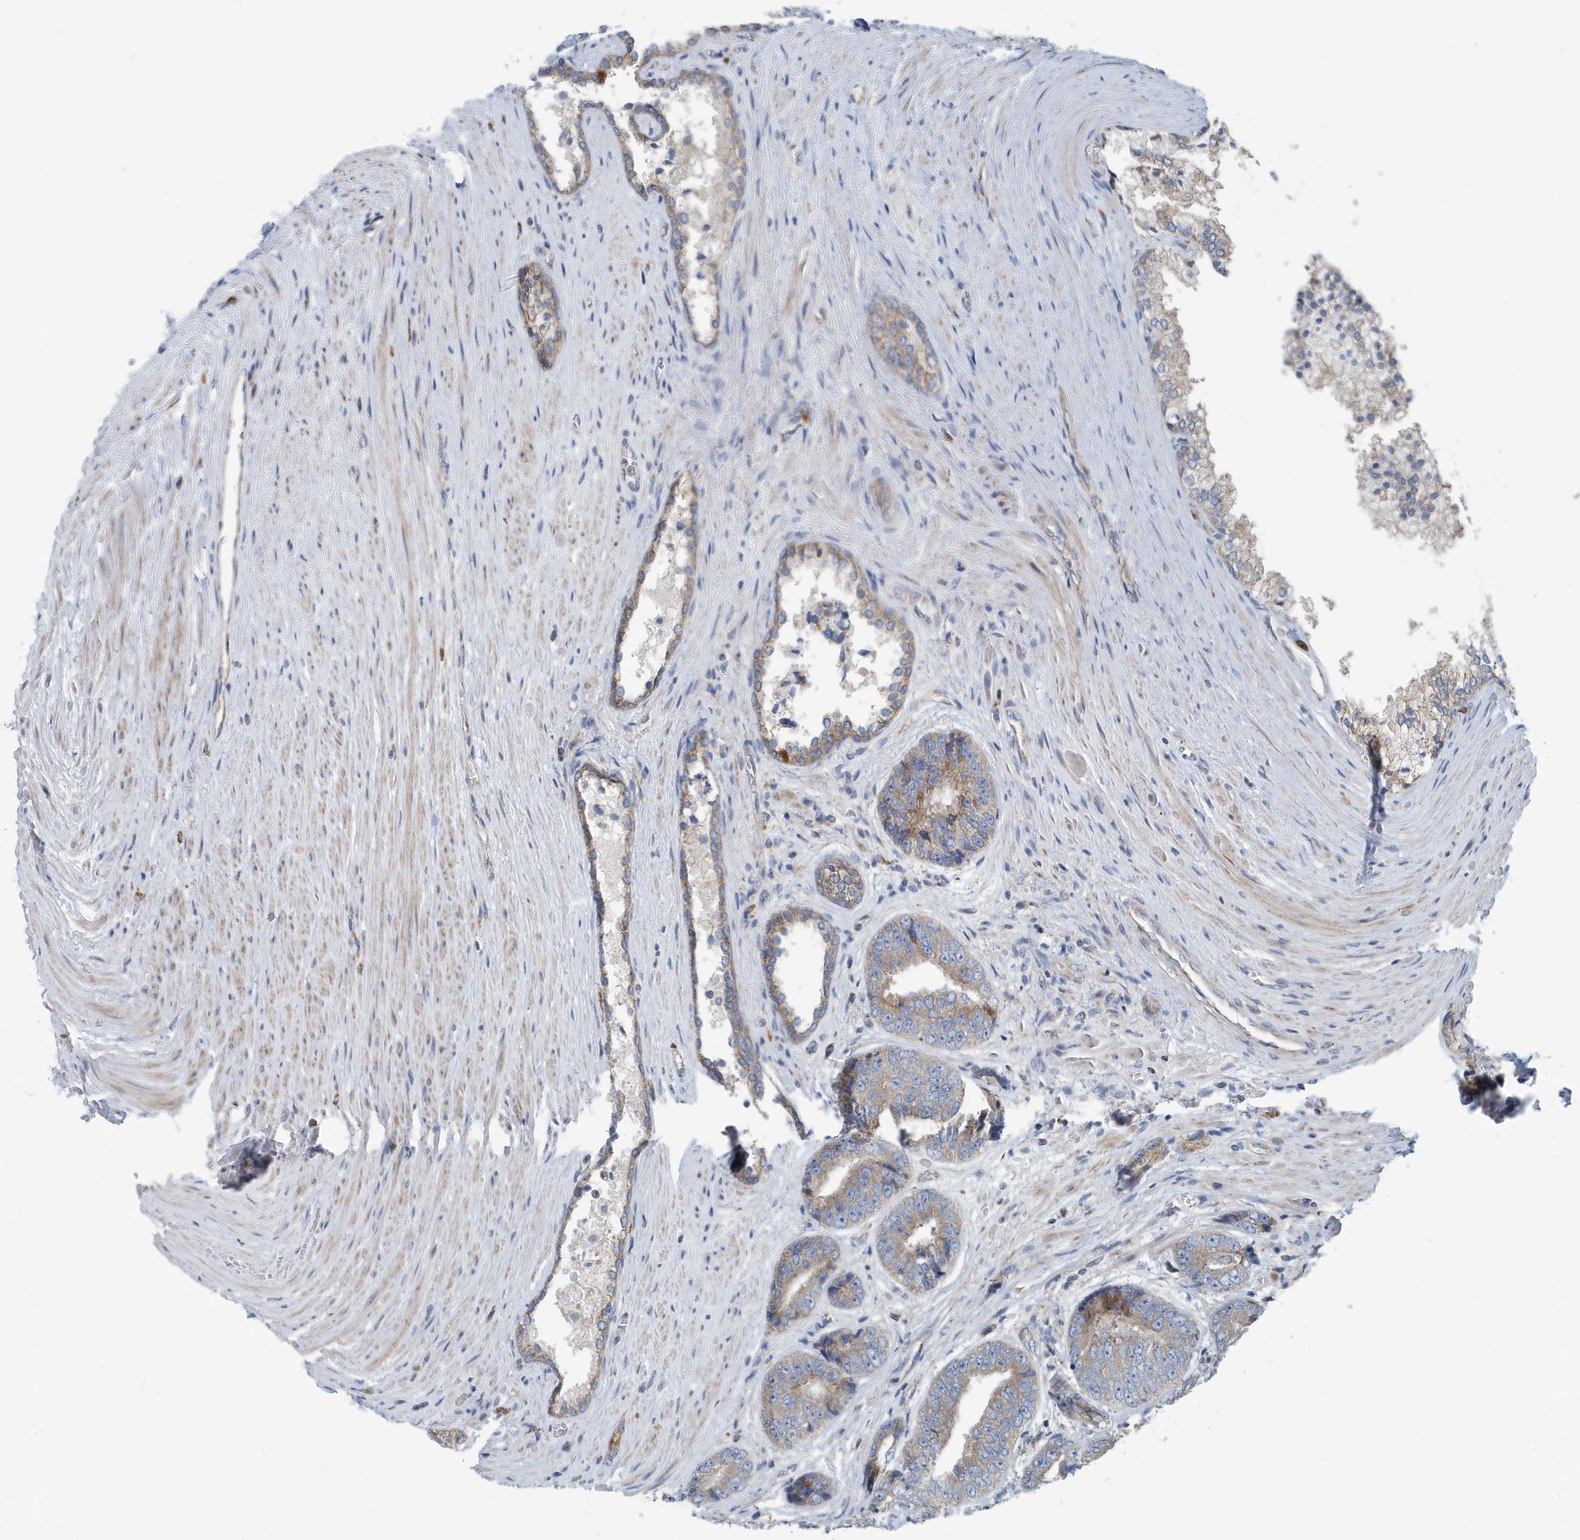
{"staining": {"intensity": "moderate", "quantity": "<25%", "location": "cytoplasmic/membranous"}, "tissue": "prostate cancer", "cell_type": "Tumor cells", "image_type": "cancer", "snomed": [{"axis": "morphology", "description": "Adenocarcinoma, High grade"}, {"axis": "topography", "description": "Prostate"}], "caption": "Tumor cells demonstrate low levels of moderate cytoplasmic/membranous positivity in about <25% of cells in human adenocarcinoma (high-grade) (prostate).", "gene": "PPM1M", "patient": {"sex": "male", "age": 61}}